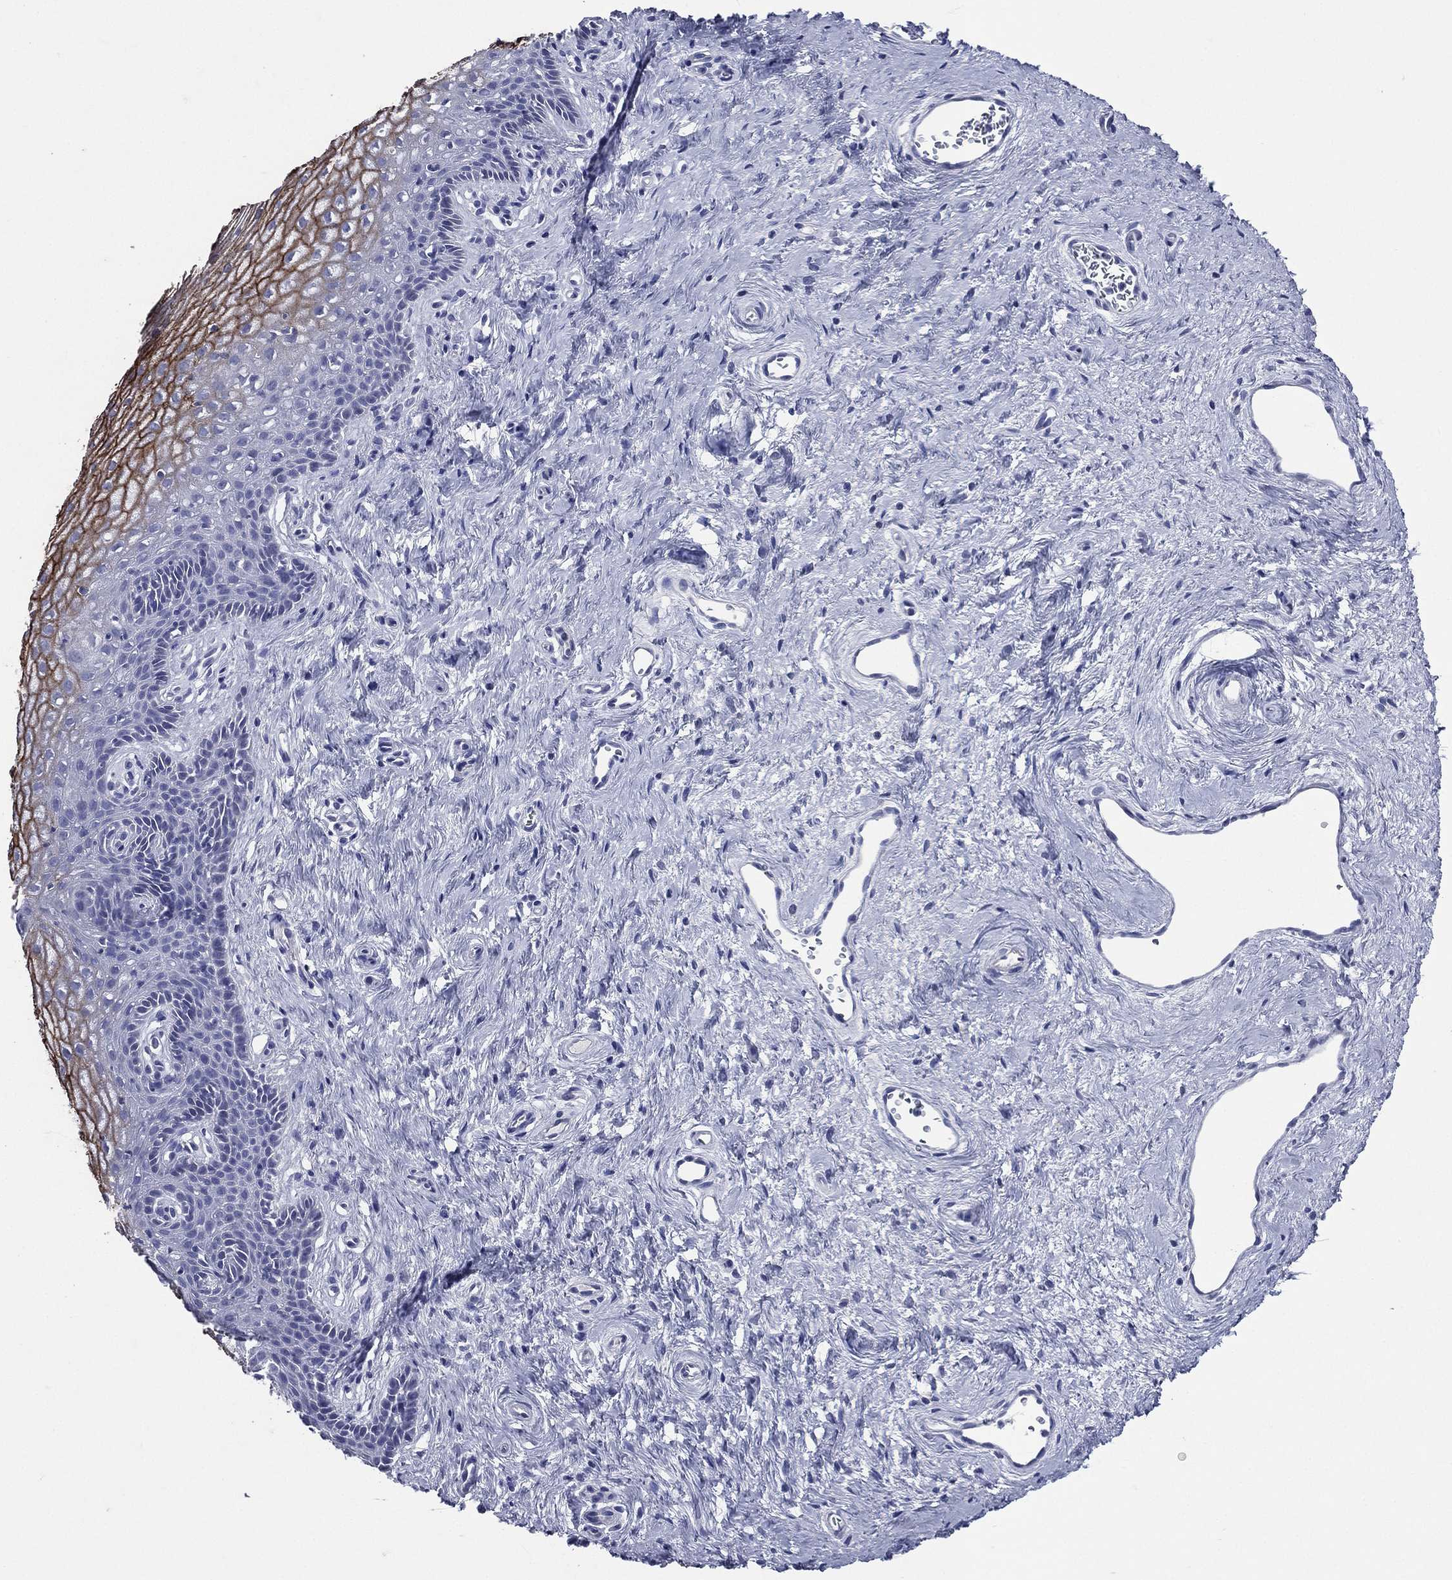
{"staining": {"intensity": "strong", "quantity": "<25%", "location": "cytoplasmic/membranous"}, "tissue": "vagina", "cell_type": "Squamous epithelial cells", "image_type": "normal", "snomed": [{"axis": "morphology", "description": "Normal tissue, NOS"}, {"axis": "topography", "description": "Vagina"}], "caption": "Vagina stained for a protein (brown) reveals strong cytoplasmic/membranous positive staining in about <25% of squamous epithelial cells.", "gene": "TGM1", "patient": {"sex": "female", "age": 45}}